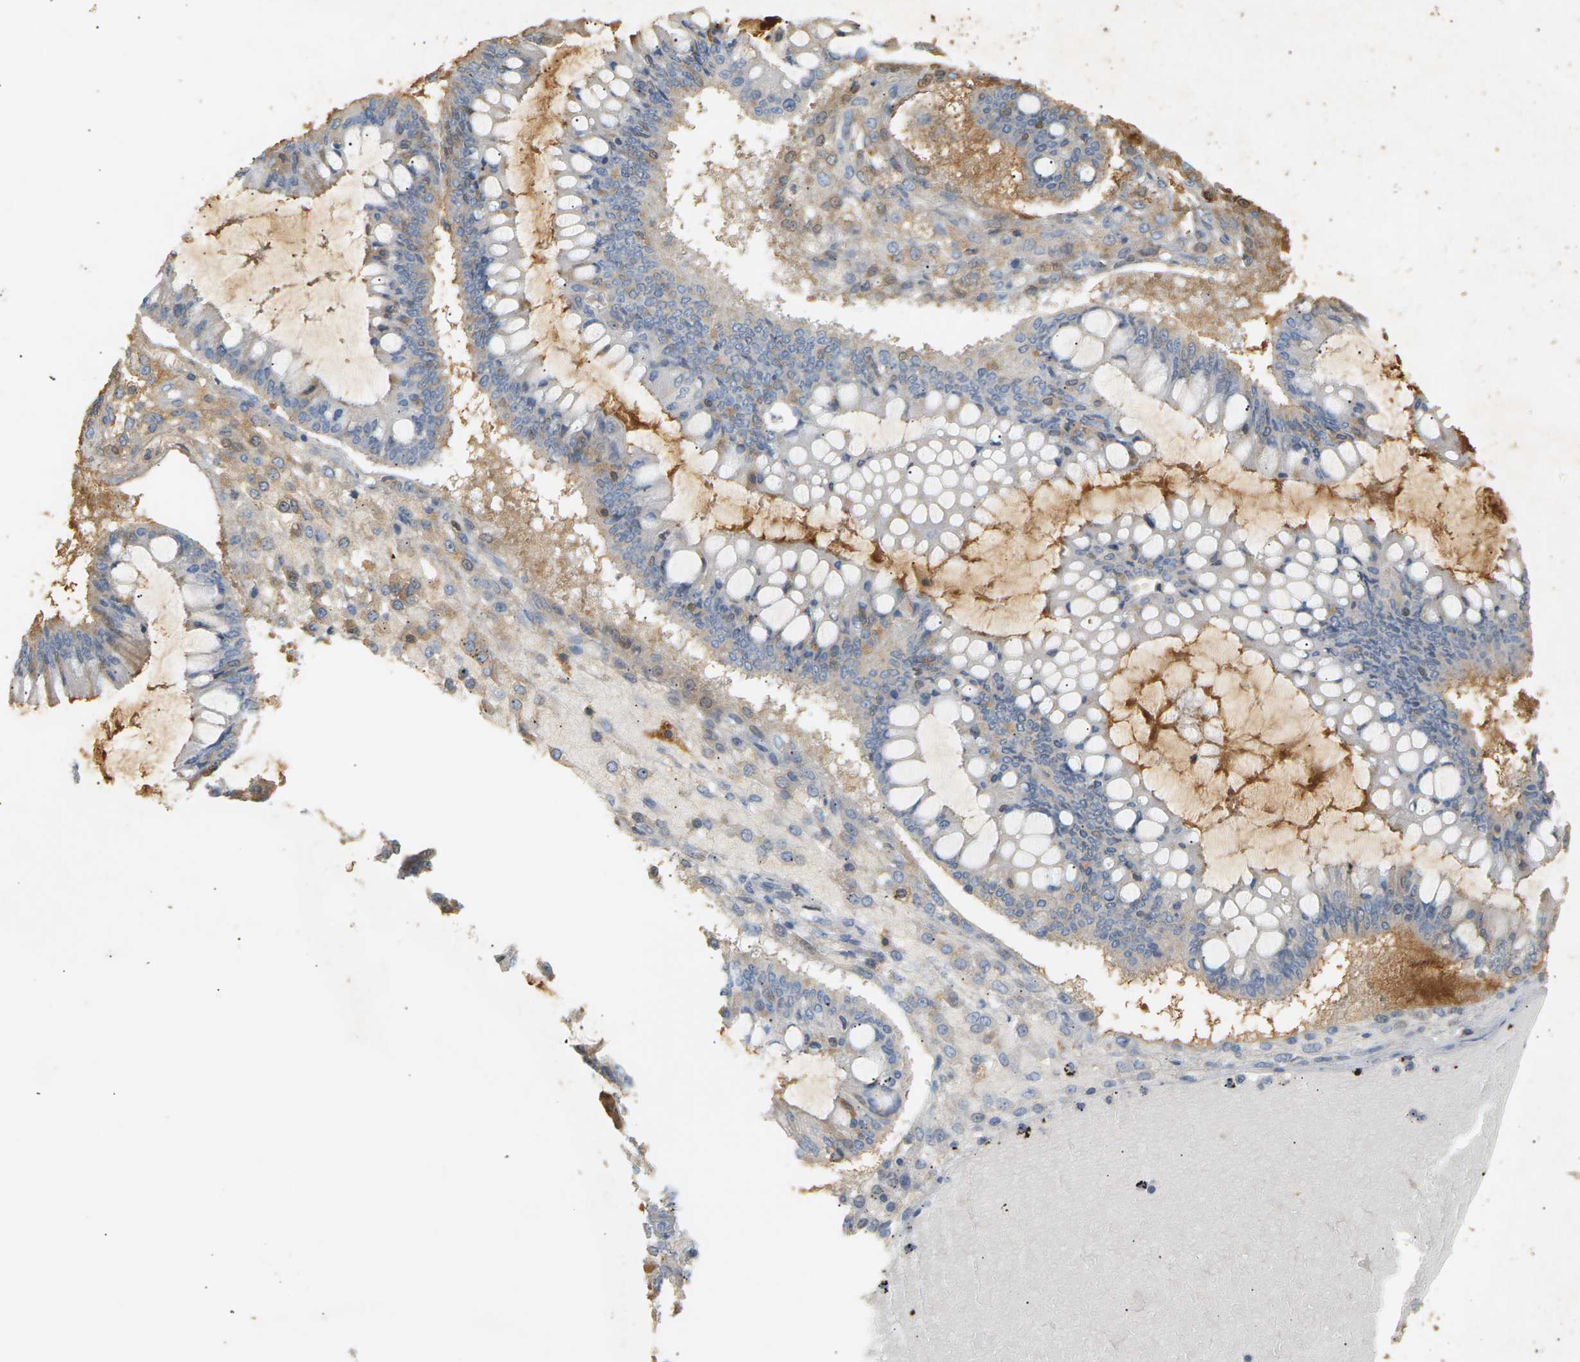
{"staining": {"intensity": "negative", "quantity": "none", "location": "none"}, "tissue": "ovarian cancer", "cell_type": "Tumor cells", "image_type": "cancer", "snomed": [{"axis": "morphology", "description": "Cystadenocarcinoma, mucinous, NOS"}, {"axis": "topography", "description": "Ovary"}], "caption": "Immunohistochemical staining of ovarian cancer exhibits no significant expression in tumor cells. Nuclei are stained in blue.", "gene": "IGLC3", "patient": {"sex": "female", "age": 73}}